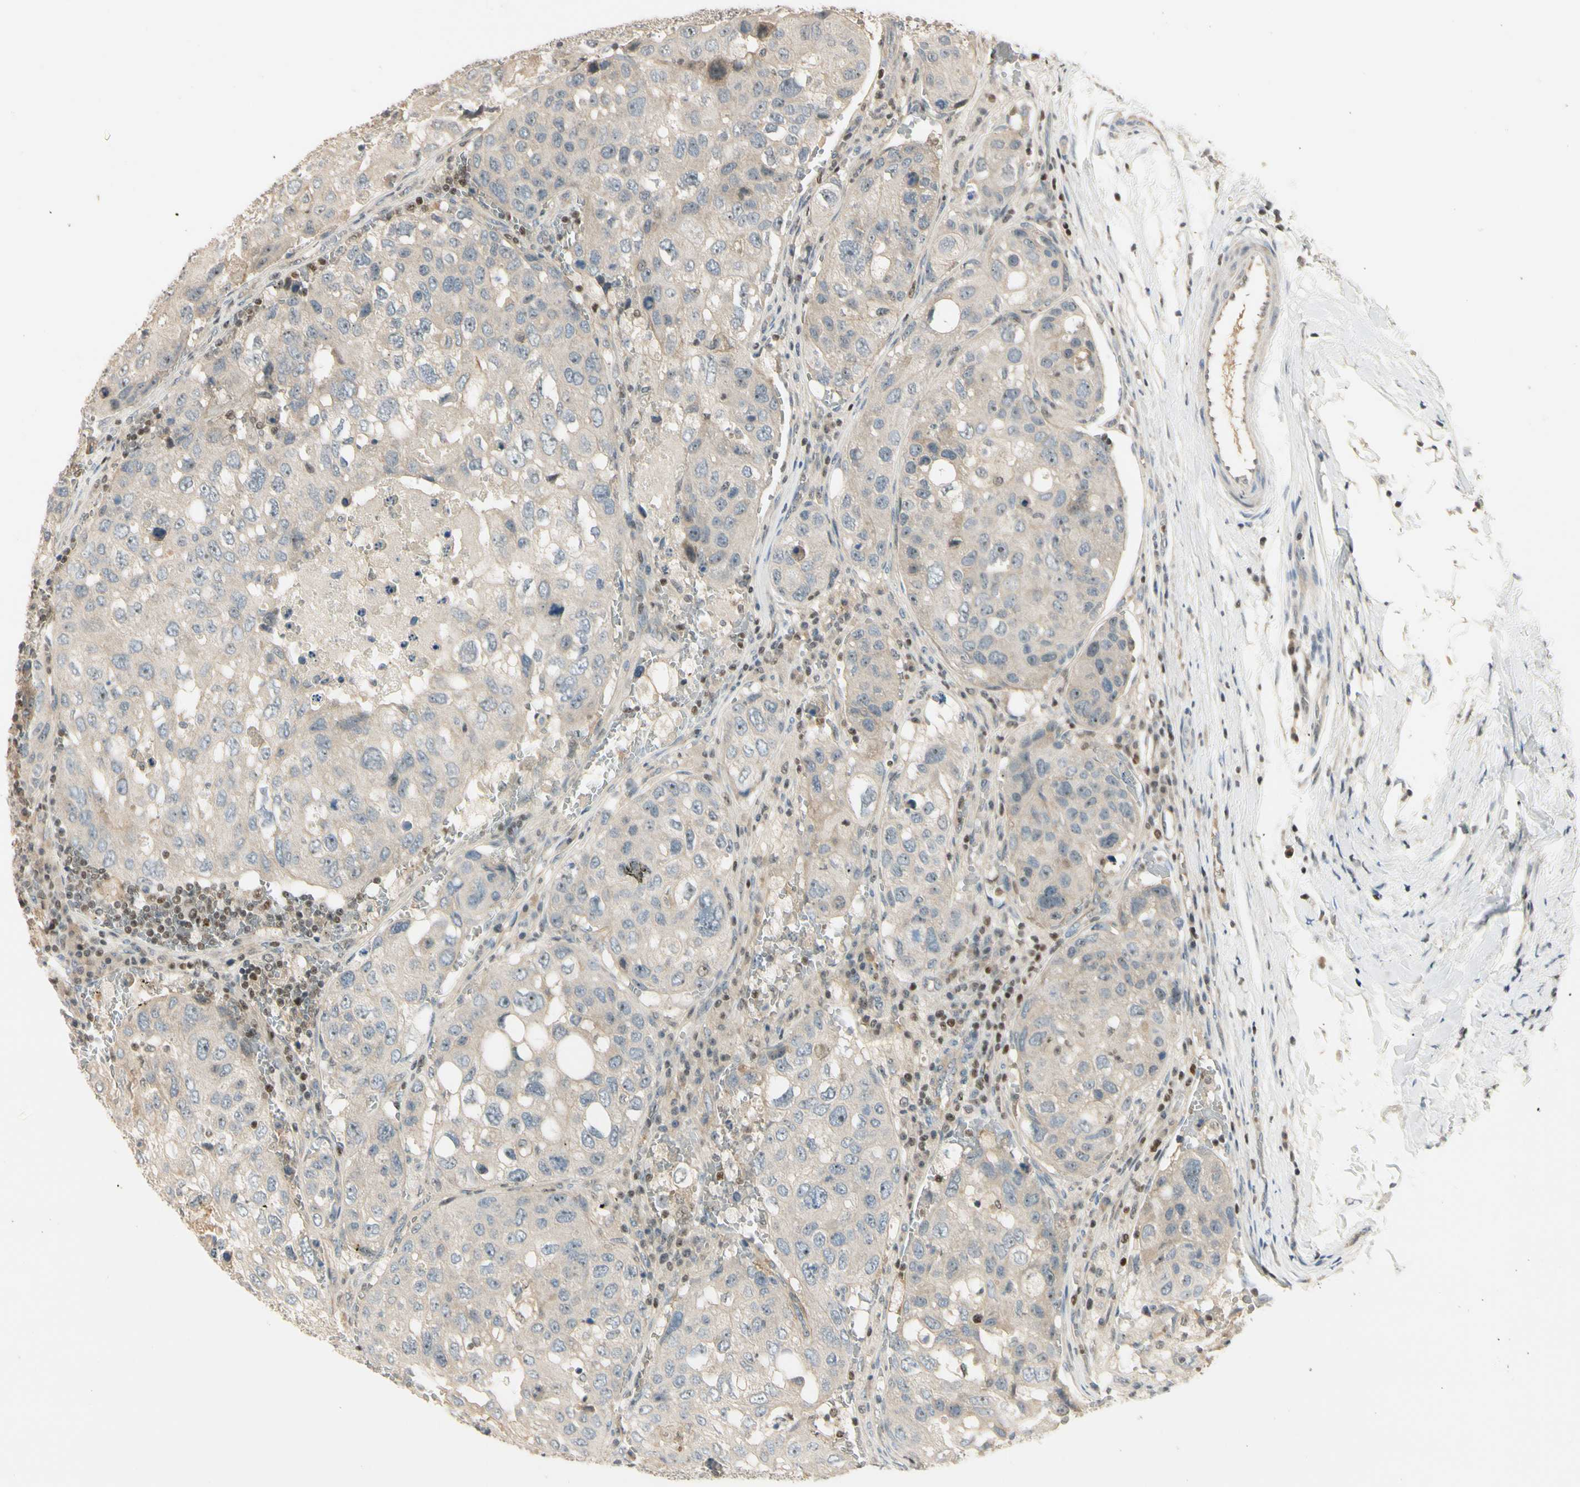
{"staining": {"intensity": "weak", "quantity": ">75%", "location": "cytoplasmic/membranous"}, "tissue": "urothelial cancer", "cell_type": "Tumor cells", "image_type": "cancer", "snomed": [{"axis": "morphology", "description": "Urothelial carcinoma, High grade"}, {"axis": "topography", "description": "Lymph node"}, {"axis": "topography", "description": "Urinary bladder"}], "caption": "This is an image of immunohistochemistry (IHC) staining of urothelial cancer, which shows weak positivity in the cytoplasmic/membranous of tumor cells.", "gene": "NFYA", "patient": {"sex": "male", "age": 51}}